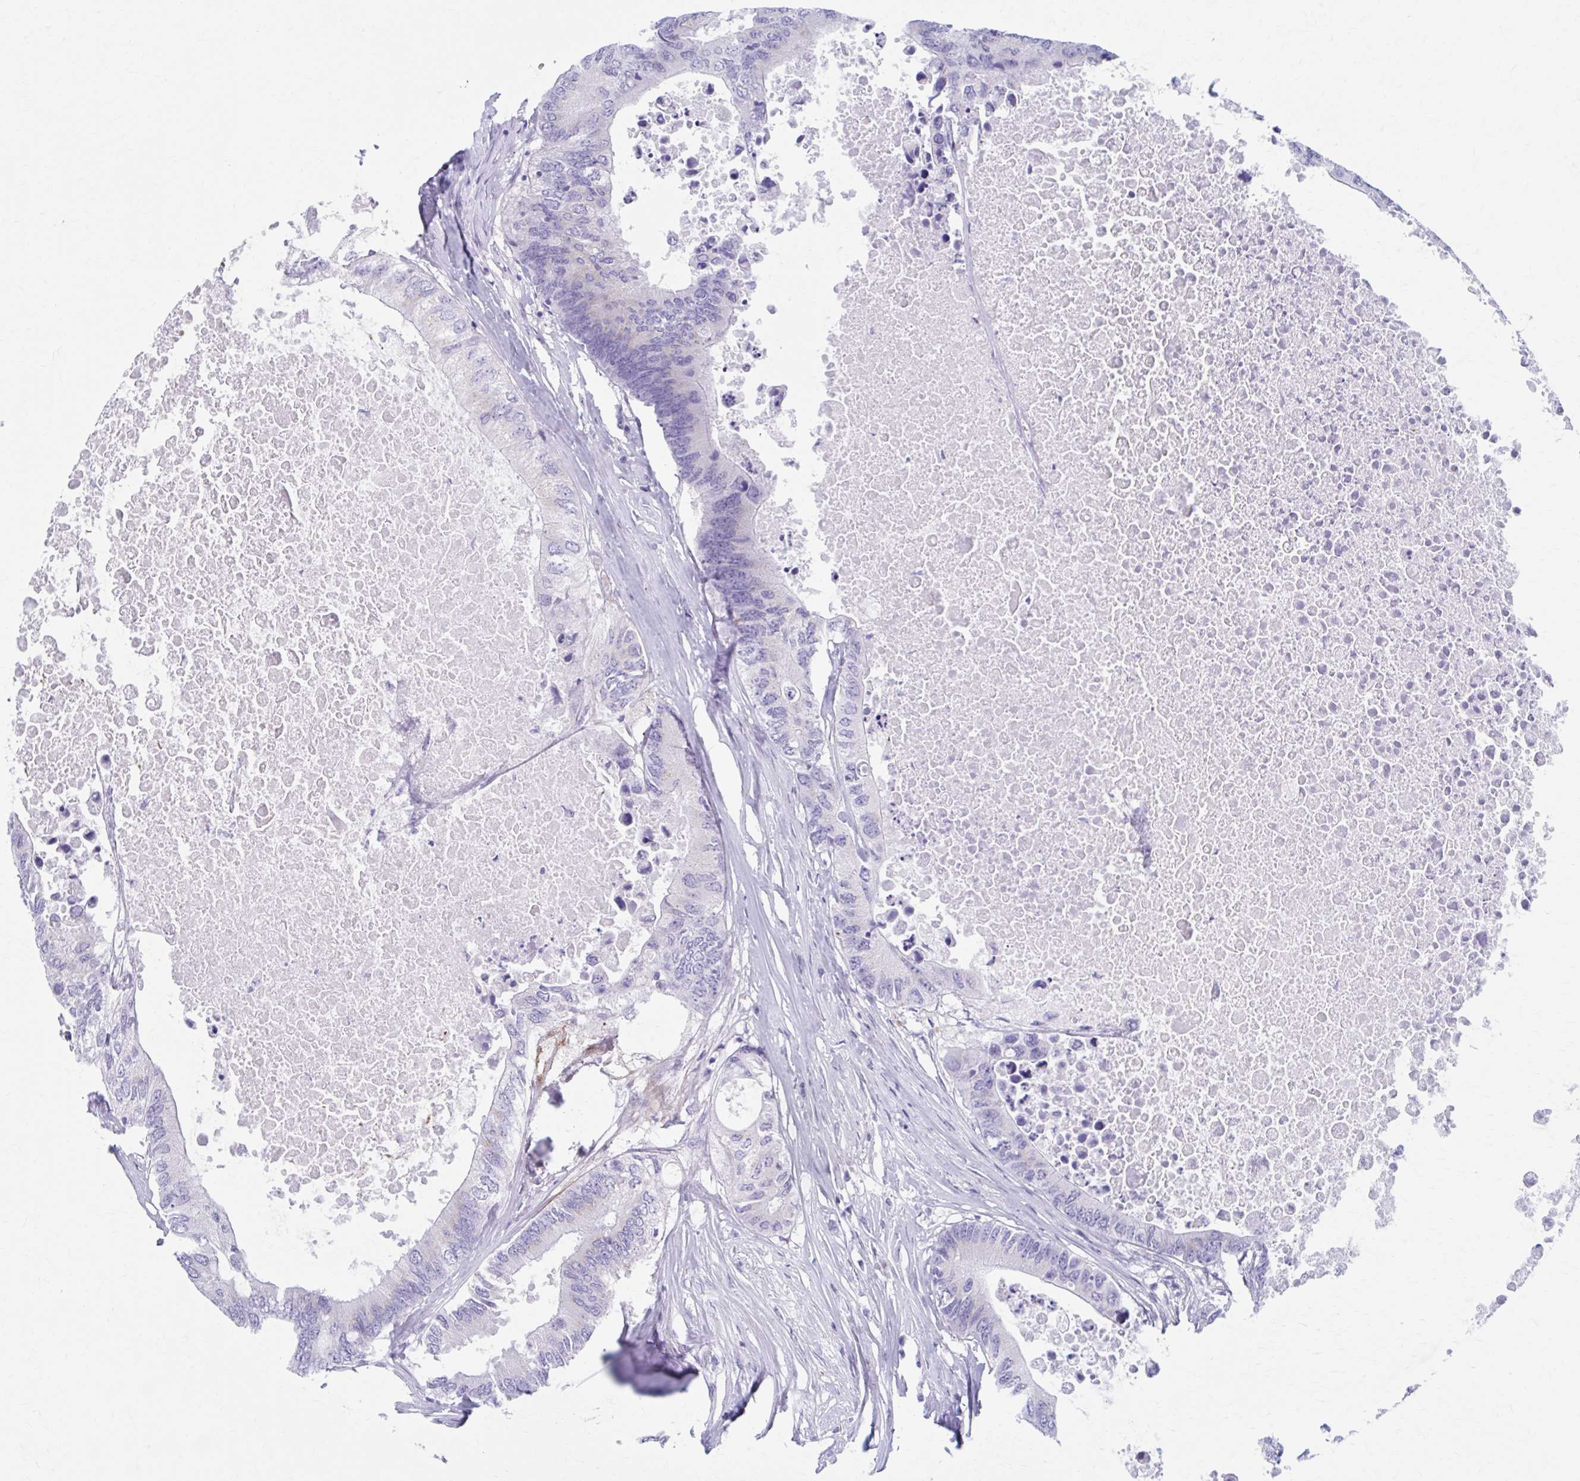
{"staining": {"intensity": "negative", "quantity": "none", "location": "none"}, "tissue": "colorectal cancer", "cell_type": "Tumor cells", "image_type": "cancer", "snomed": [{"axis": "morphology", "description": "Adenocarcinoma, NOS"}, {"axis": "topography", "description": "Colon"}], "caption": "IHC photomicrograph of neoplastic tissue: colorectal cancer stained with DAB reveals no significant protein staining in tumor cells. (DAB immunohistochemistry (IHC) with hematoxylin counter stain).", "gene": "KCNE2", "patient": {"sex": "male", "age": 71}}